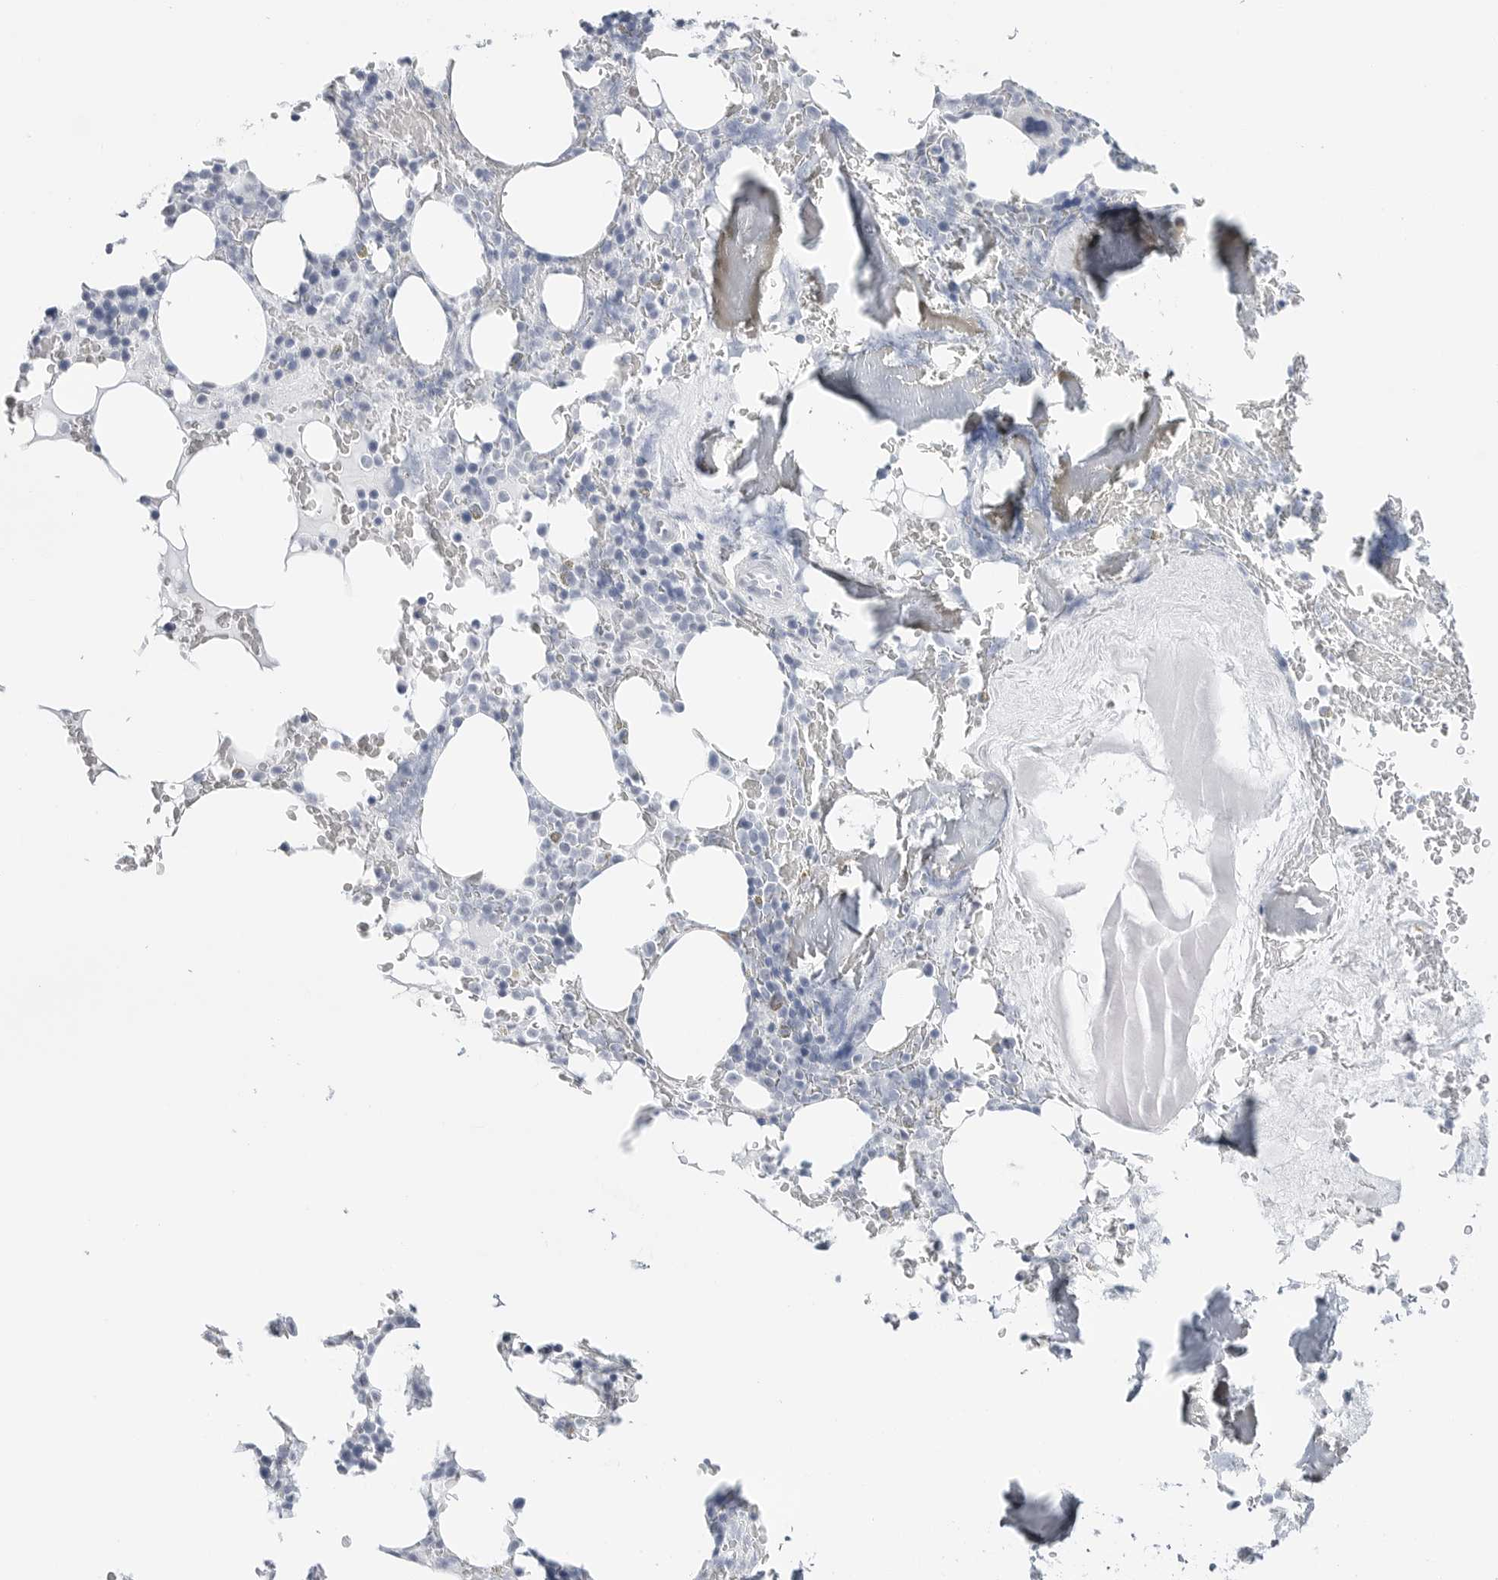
{"staining": {"intensity": "negative", "quantity": "none", "location": "none"}, "tissue": "bone marrow", "cell_type": "Hematopoietic cells", "image_type": "normal", "snomed": [{"axis": "morphology", "description": "Normal tissue, NOS"}, {"axis": "topography", "description": "Bone marrow"}], "caption": "Immunohistochemistry of unremarkable bone marrow exhibits no staining in hematopoietic cells. (Stains: DAB (3,3'-diaminobenzidine) IHC with hematoxylin counter stain, Microscopy: brightfield microscopy at high magnification).", "gene": "HSPB7", "patient": {"sex": "male", "age": 58}}